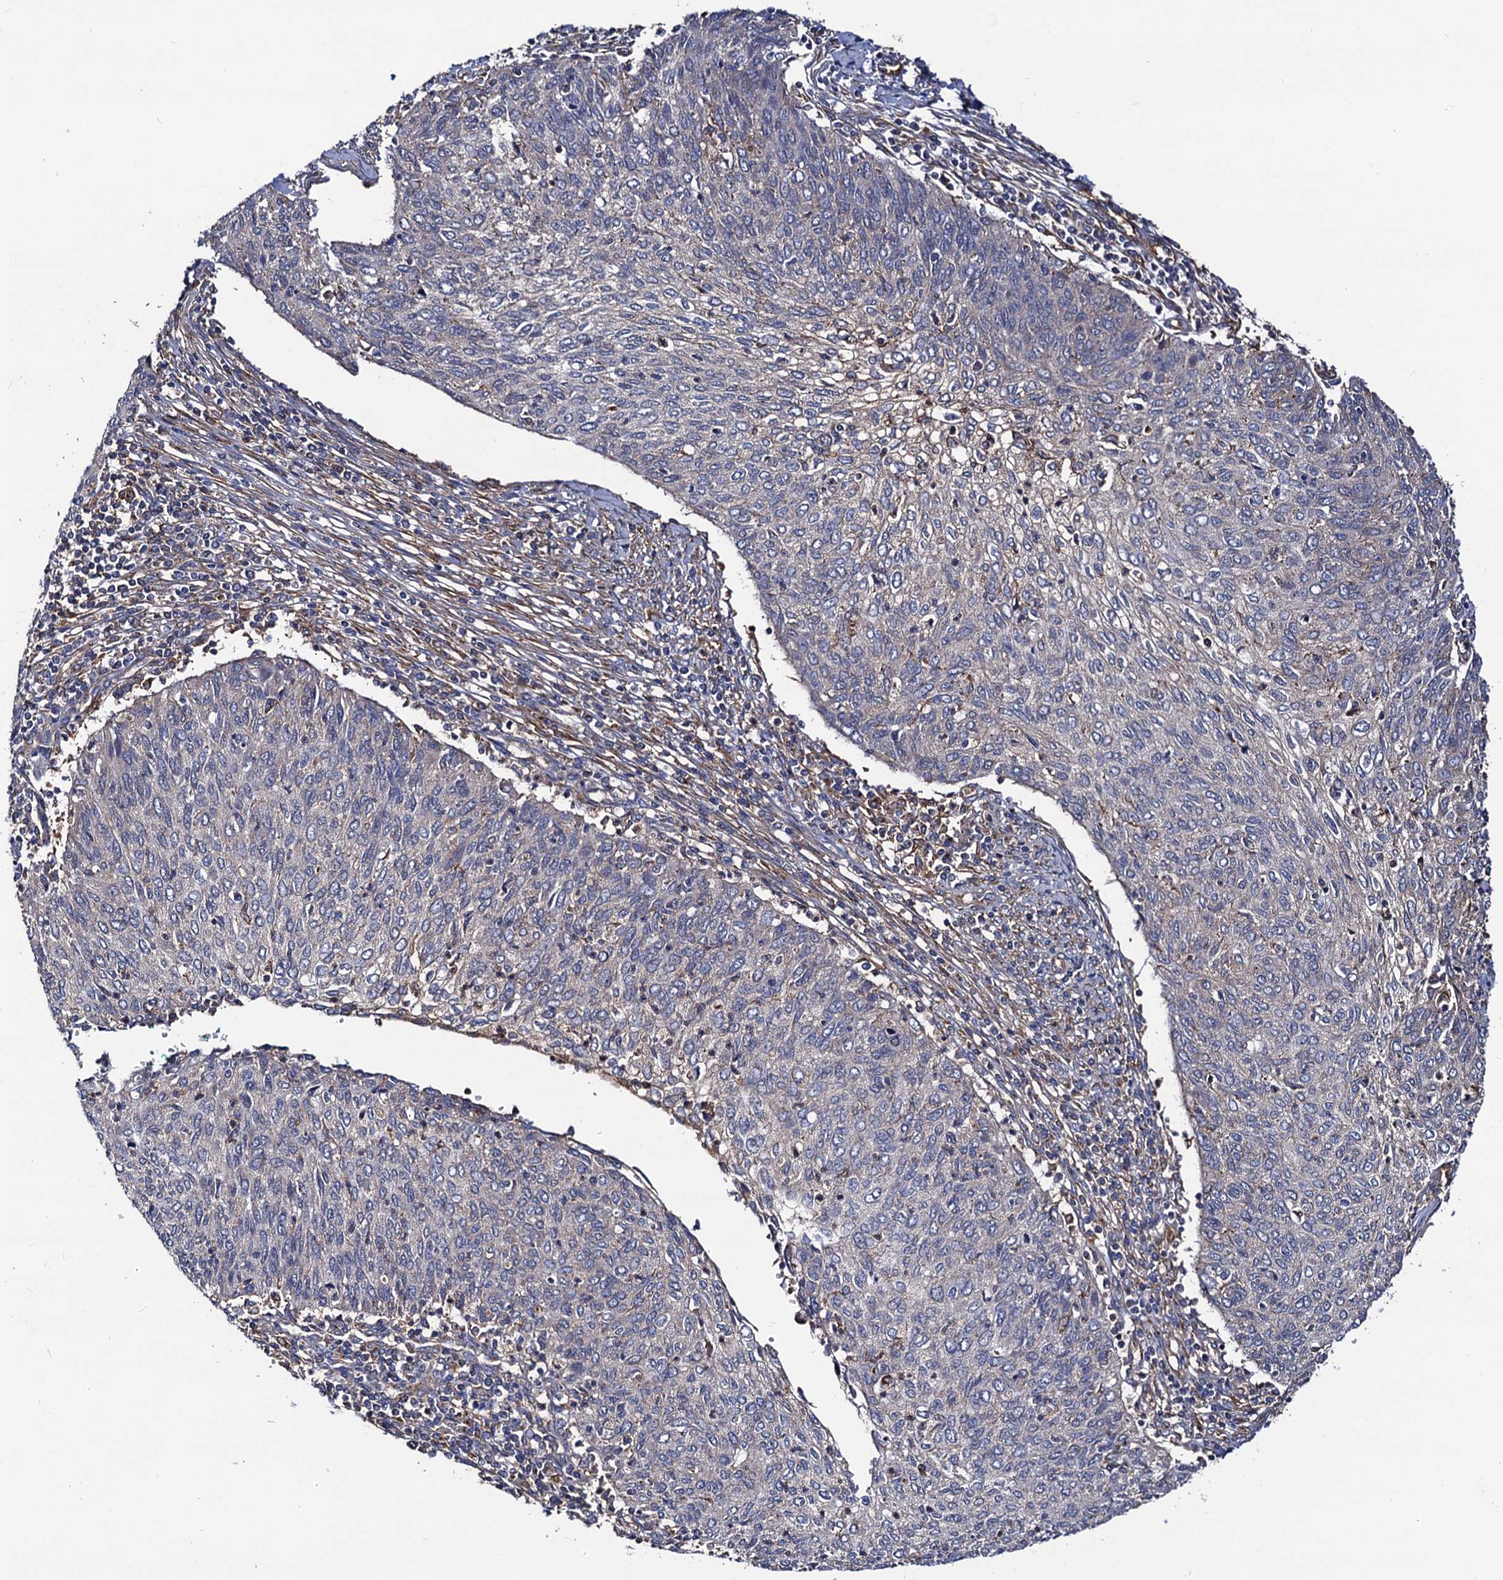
{"staining": {"intensity": "negative", "quantity": "none", "location": "none"}, "tissue": "cervical cancer", "cell_type": "Tumor cells", "image_type": "cancer", "snomed": [{"axis": "morphology", "description": "Squamous cell carcinoma, NOS"}, {"axis": "topography", "description": "Cervix"}], "caption": "A histopathology image of human cervical cancer is negative for staining in tumor cells.", "gene": "DYDC1", "patient": {"sex": "female", "age": 38}}